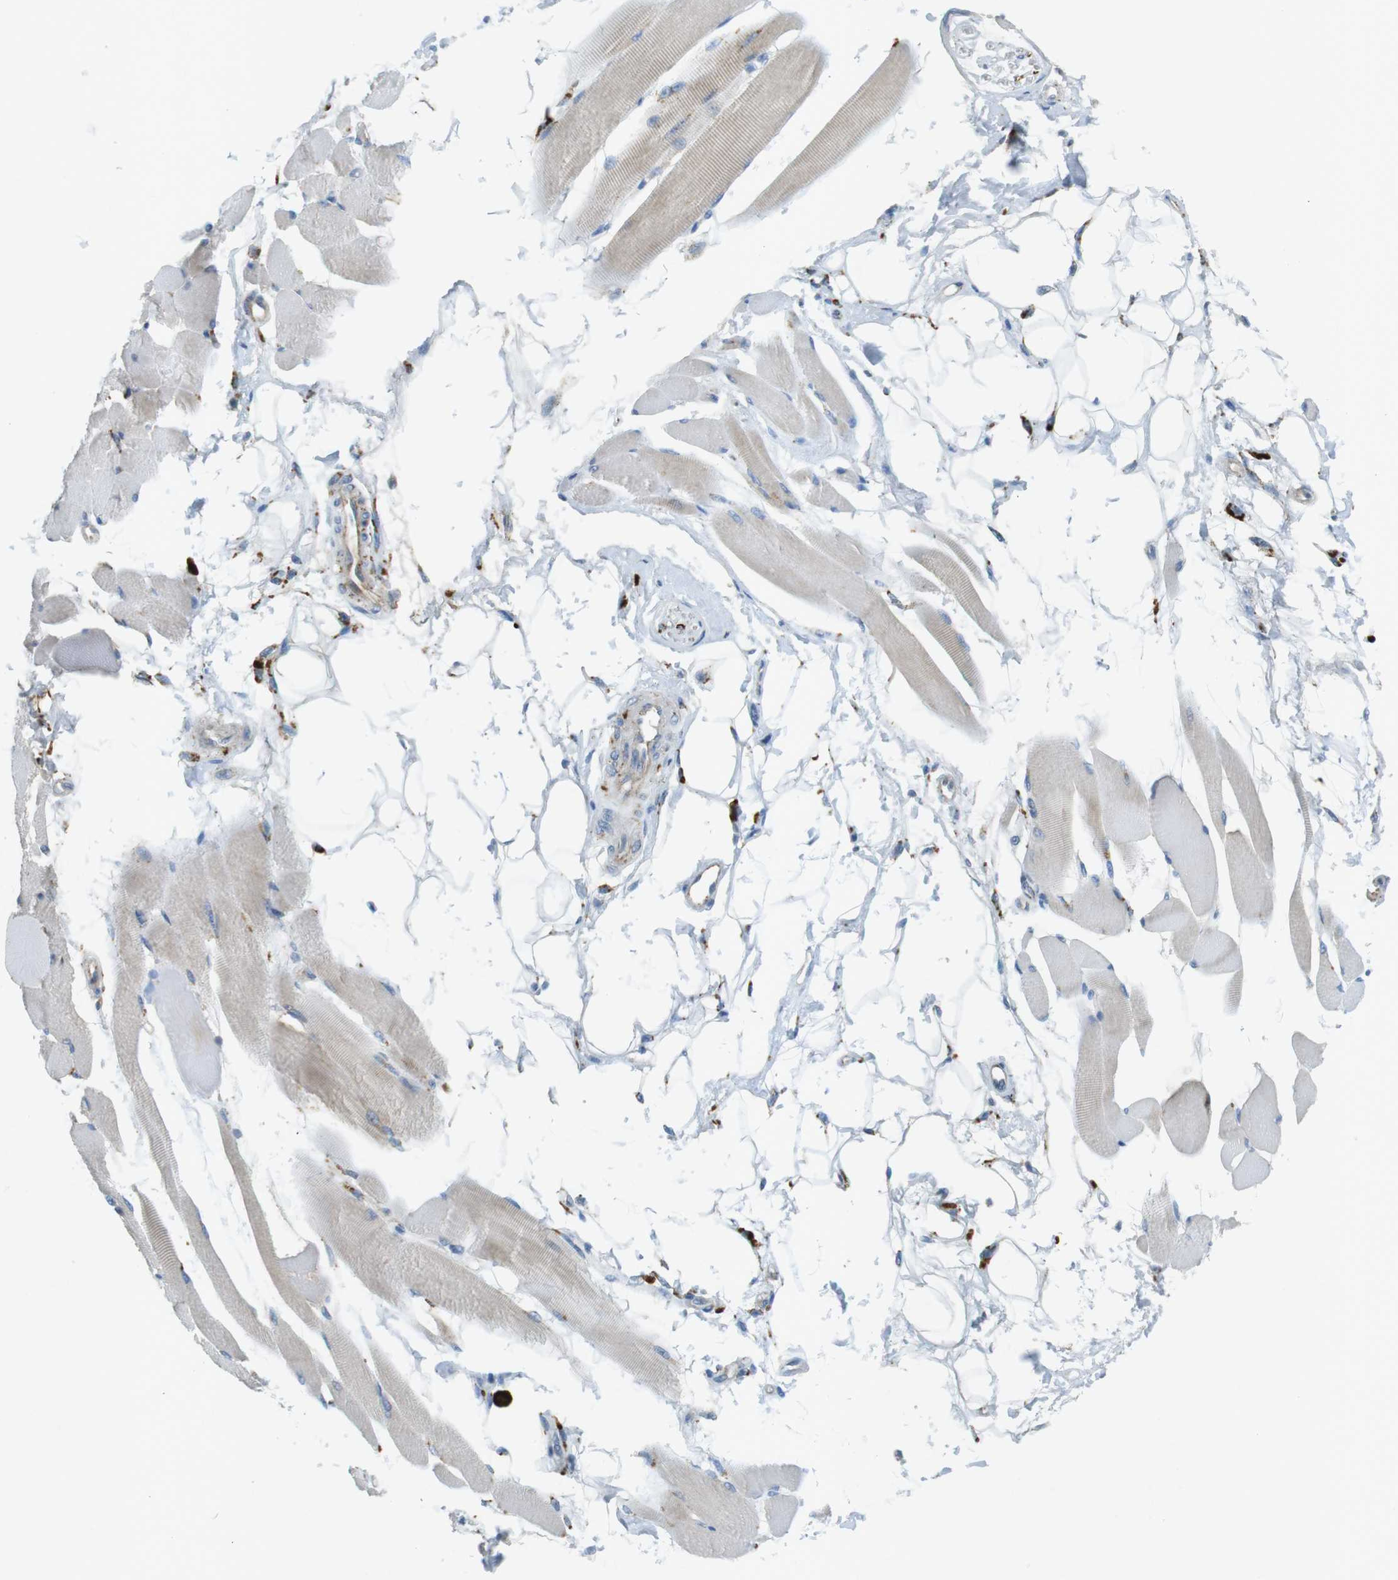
{"staining": {"intensity": "weak", "quantity": "<25%", "location": "cytoplasmic/membranous"}, "tissue": "skeletal muscle", "cell_type": "Myocytes", "image_type": "normal", "snomed": [{"axis": "morphology", "description": "Normal tissue, NOS"}, {"axis": "topography", "description": "Skeletal muscle"}, {"axis": "topography", "description": "Peripheral nerve tissue"}], "caption": "Myocytes show no significant protein expression in benign skeletal muscle. (DAB (3,3'-diaminobenzidine) IHC, high magnification).", "gene": "LAMP1", "patient": {"sex": "female", "age": 84}}